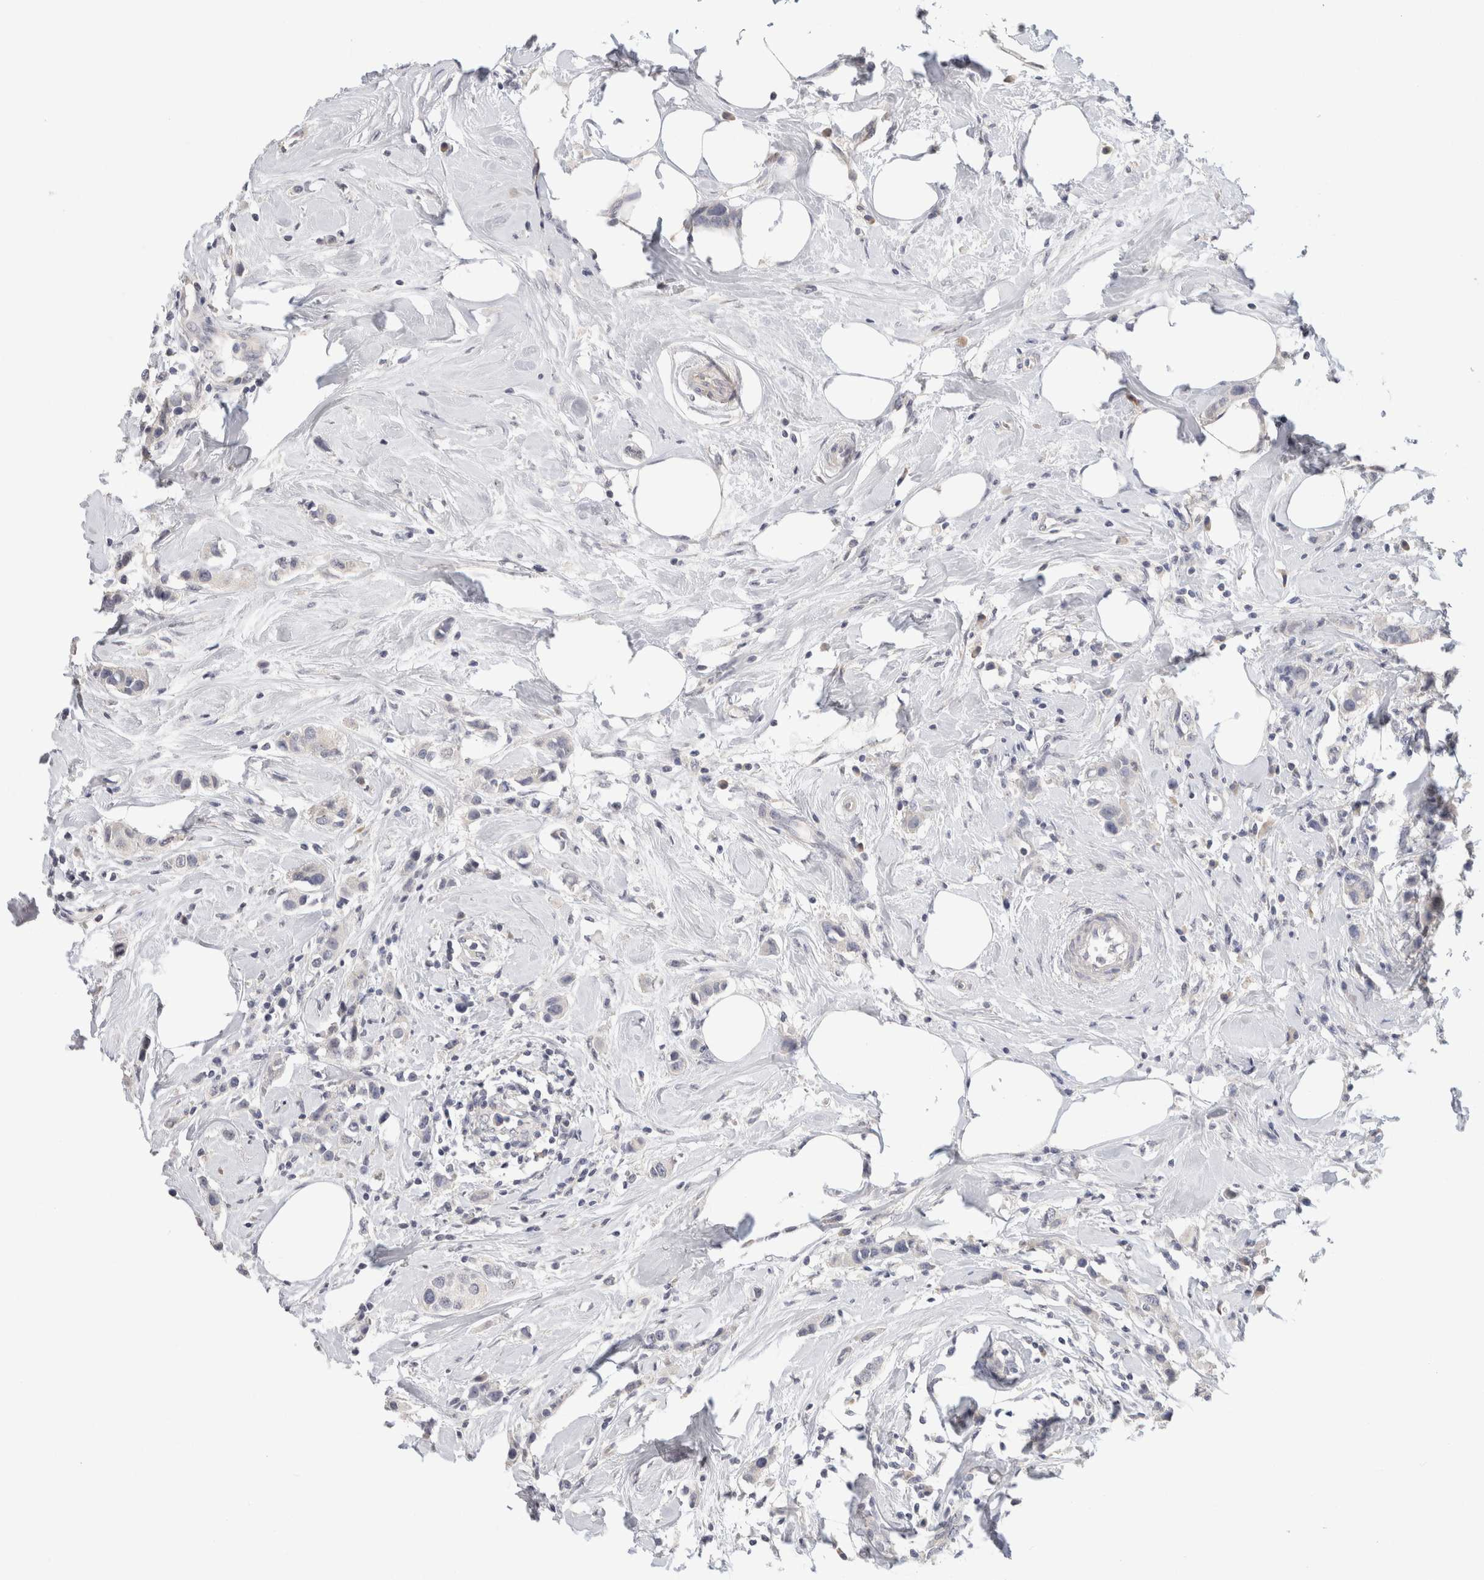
{"staining": {"intensity": "negative", "quantity": "none", "location": "none"}, "tissue": "breast cancer", "cell_type": "Tumor cells", "image_type": "cancer", "snomed": [{"axis": "morphology", "description": "Normal tissue, NOS"}, {"axis": "morphology", "description": "Duct carcinoma"}, {"axis": "topography", "description": "Breast"}], "caption": "This is an immunohistochemistry image of breast intraductal carcinoma. There is no positivity in tumor cells.", "gene": "CHRM4", "patient": {"sex": "female", "age": 50}}